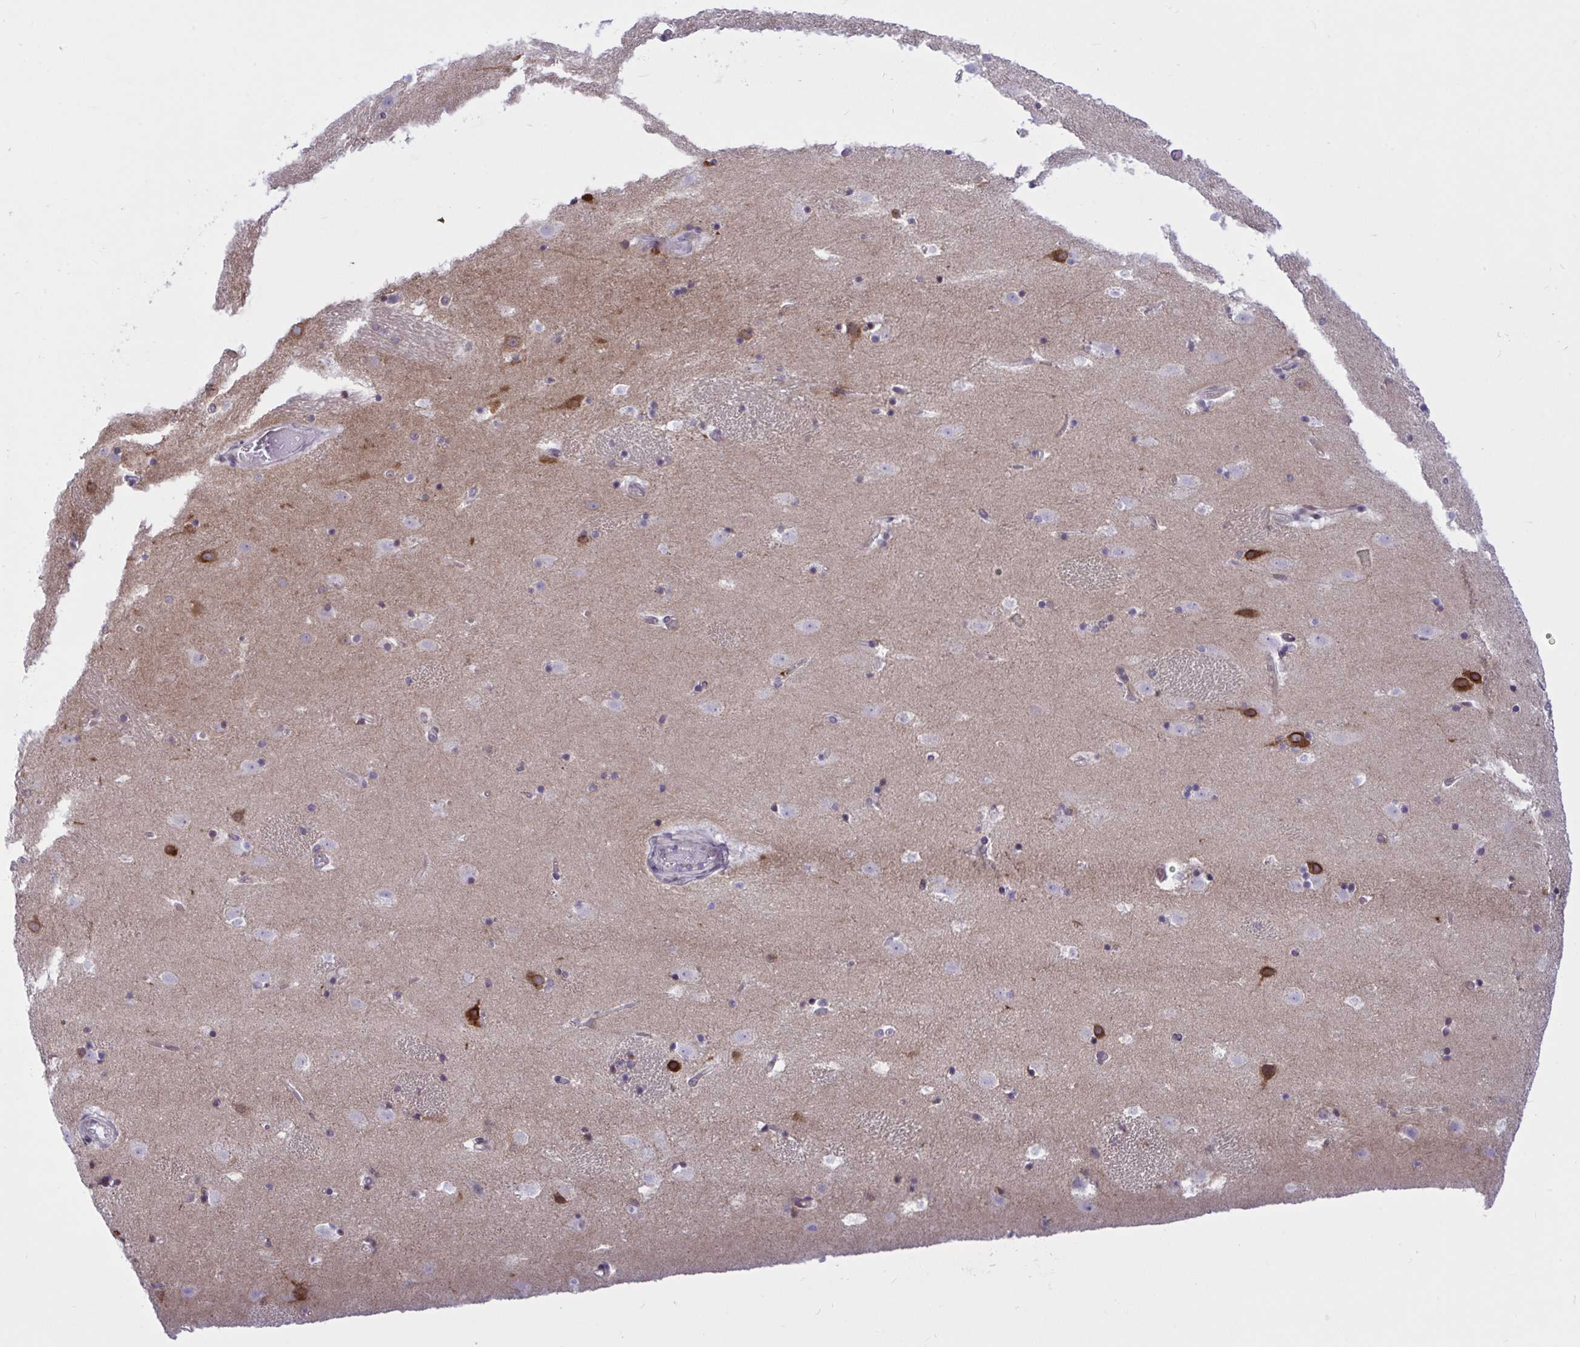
{"staining": {"intensity": "moderate", "quantity": "<25%", "location": "cytoplasmic/membranous"}, "tissue": "caudate", "cell_type": "Glial cells", "image_type": "normal", "snomed": [{"axis": "morphology", "description": "Normal tissue, NOS"}, {"axis": "topography", "description": "Lateral ventricle wall"}], "caption": "Immunohistochemistry micrograph of unremarkable caudate: human caudate stained using immunohistochemistry shows low levels of moderate protein expression localized specifically in the cytoplasmic/membranous of glial cells, appearing as a cytoplasmic/membranous brown color.", "gene": "CAMLG", "patient": {"sex": "male", "age": 37}}